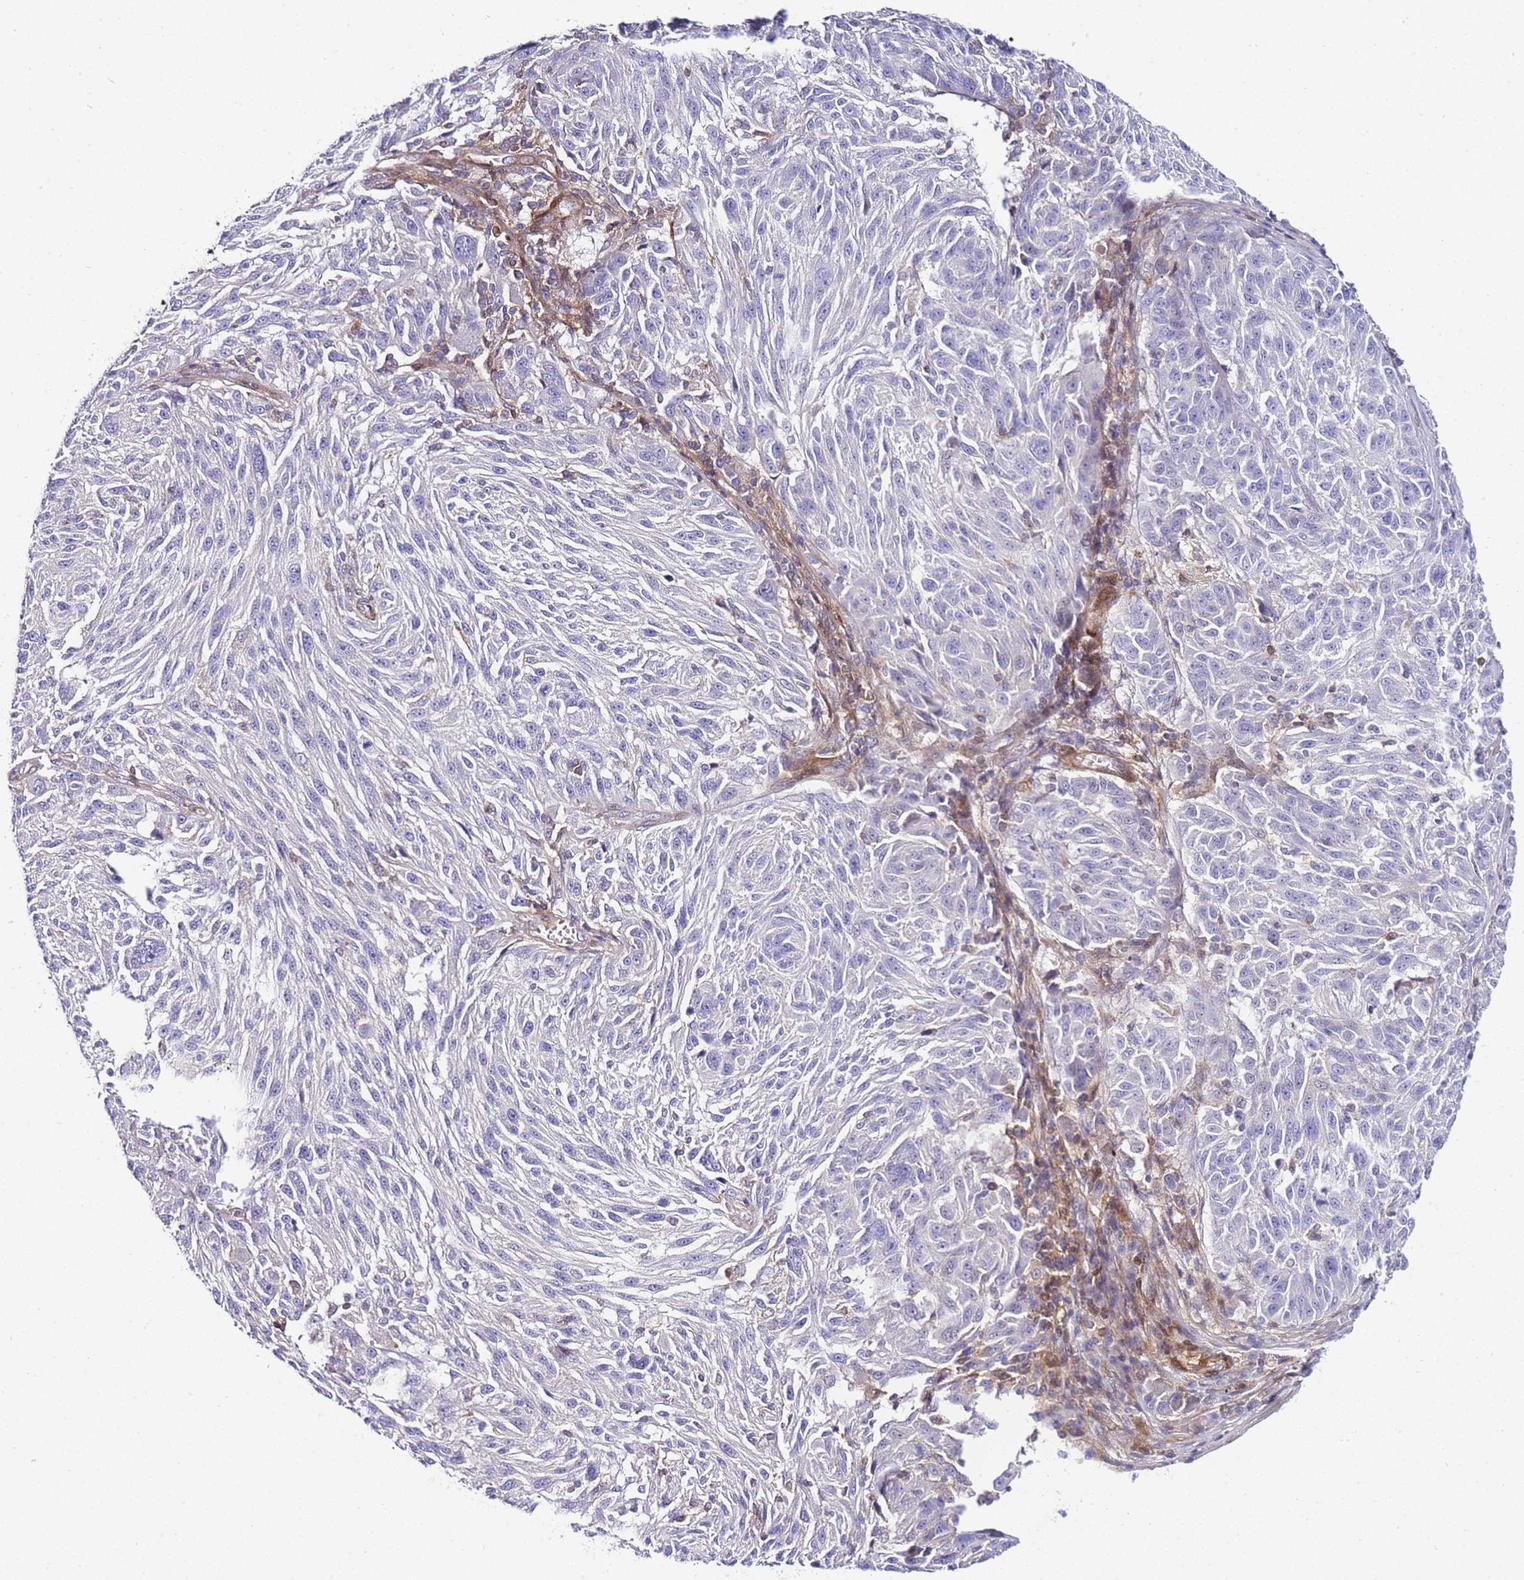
{"staining": {"intensity": "negative", "quantity": "none", "location": "none"}, "tissue": "melanoma", "cell_type": "Tumor cells", "image_type": "cancer", "snomed": [{"axis": "morphology", "description": "Malignant melanoma, NOS"}, {"axis": "topography", "description": "Skin"}], "caption": "Immunohistochemical staining of melanoma shows no significant staining in tumor cells.", "gene": "FBN3", "patient": {"sex": "male", "age": 53}}